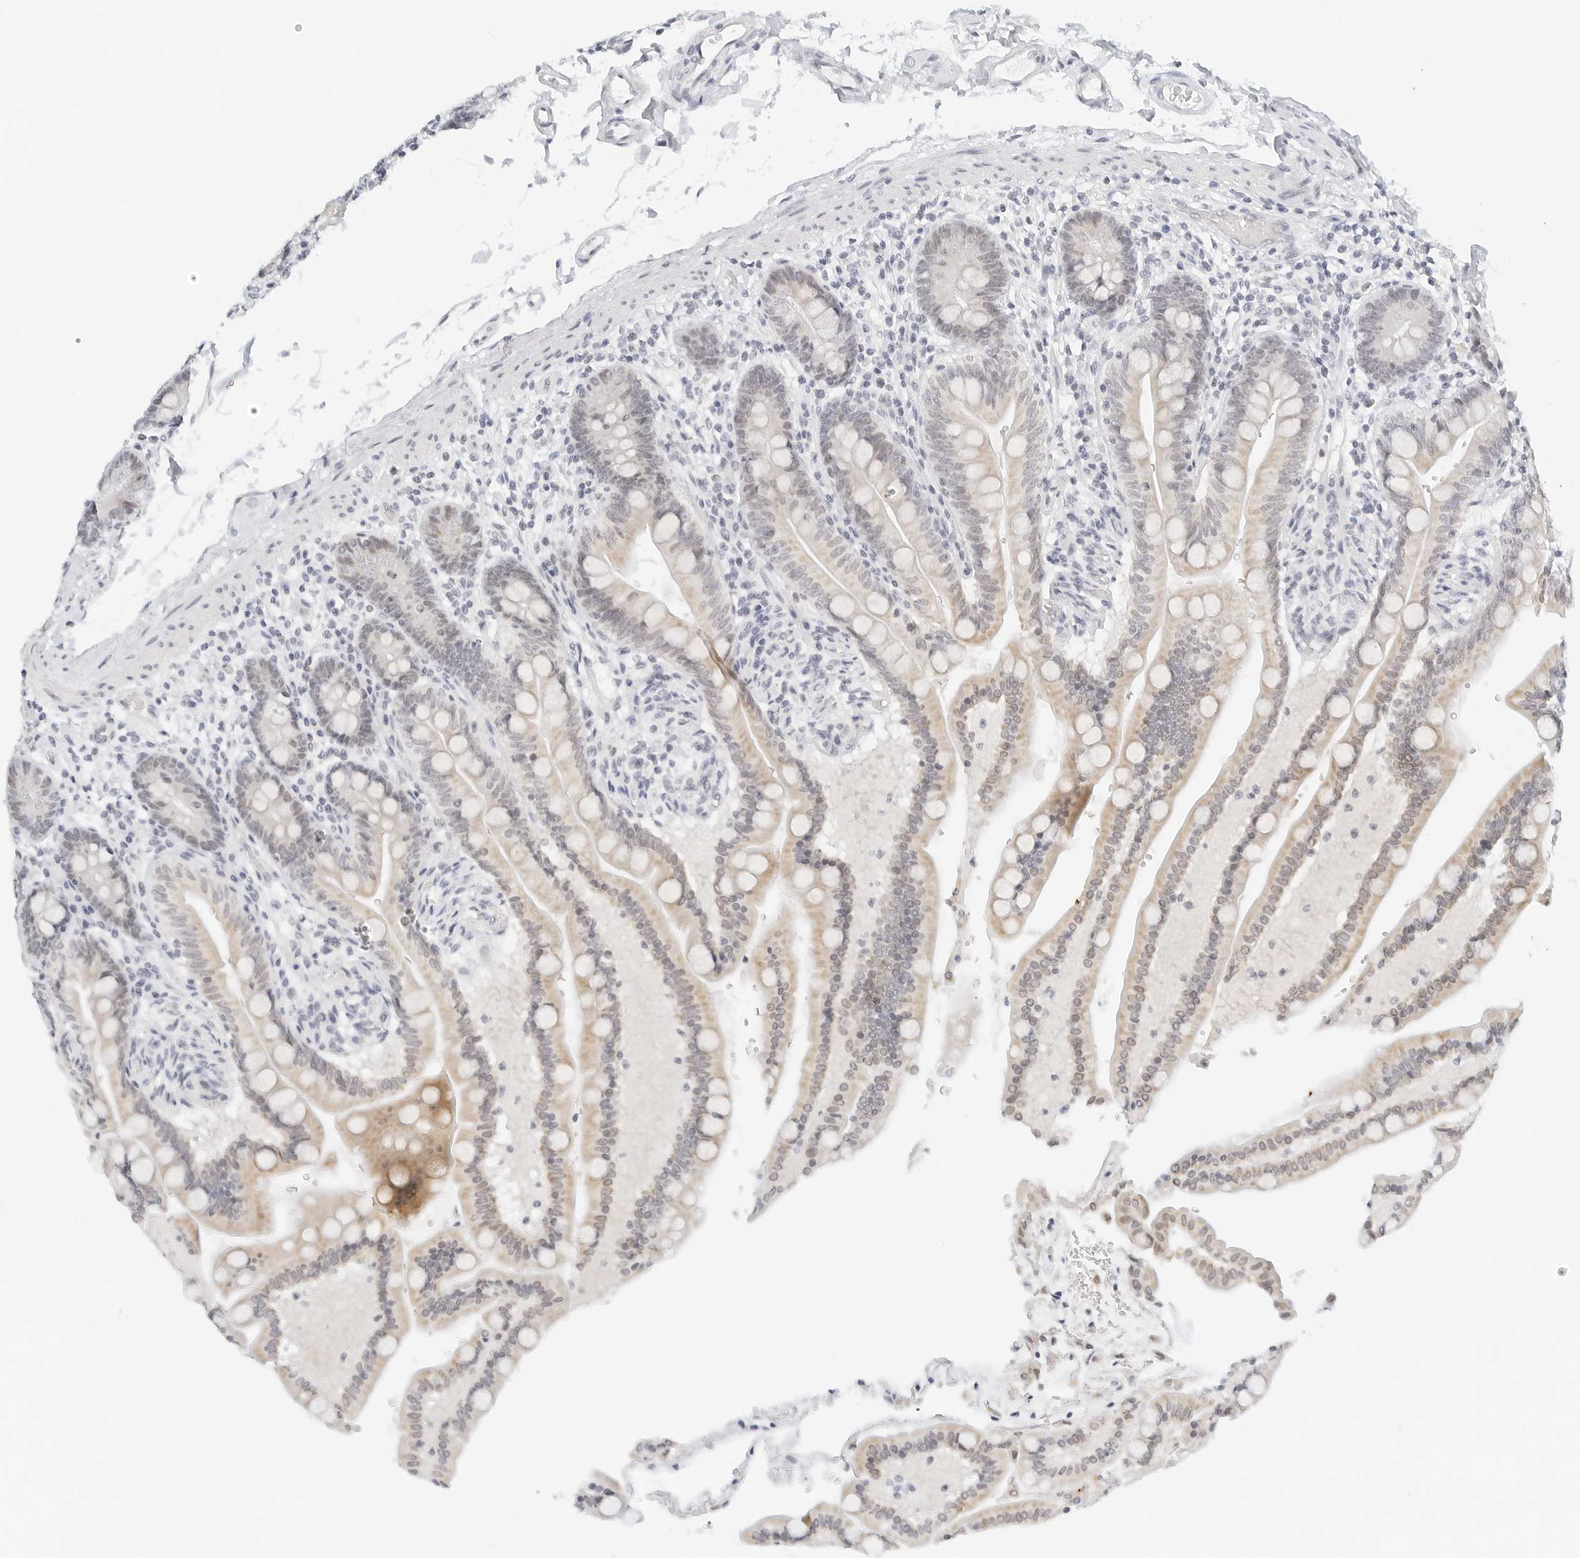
{"staining": {"intensity": "negative", "quantity": "none", "location": "none"}, "tissue": "colon", "cell_type": "Endothelial cells", "image_type": "normal", "snomed": [{"axis": "morphology", "description": "Normal tissue, NOS"}, {"axis": "topography", "description": "Smooth muscle"}, {"axis": "topography", "description": "Colon"}], "caption": "Image shows no protein expression in endothelial cells of unremarkable colon. Brightfield microscopy of IHC stained with DAB (brown) and hematoxylin (blue), captured at high magnification.", "gene": "CD22", "patient": {"sex": "male", "age": 73}}